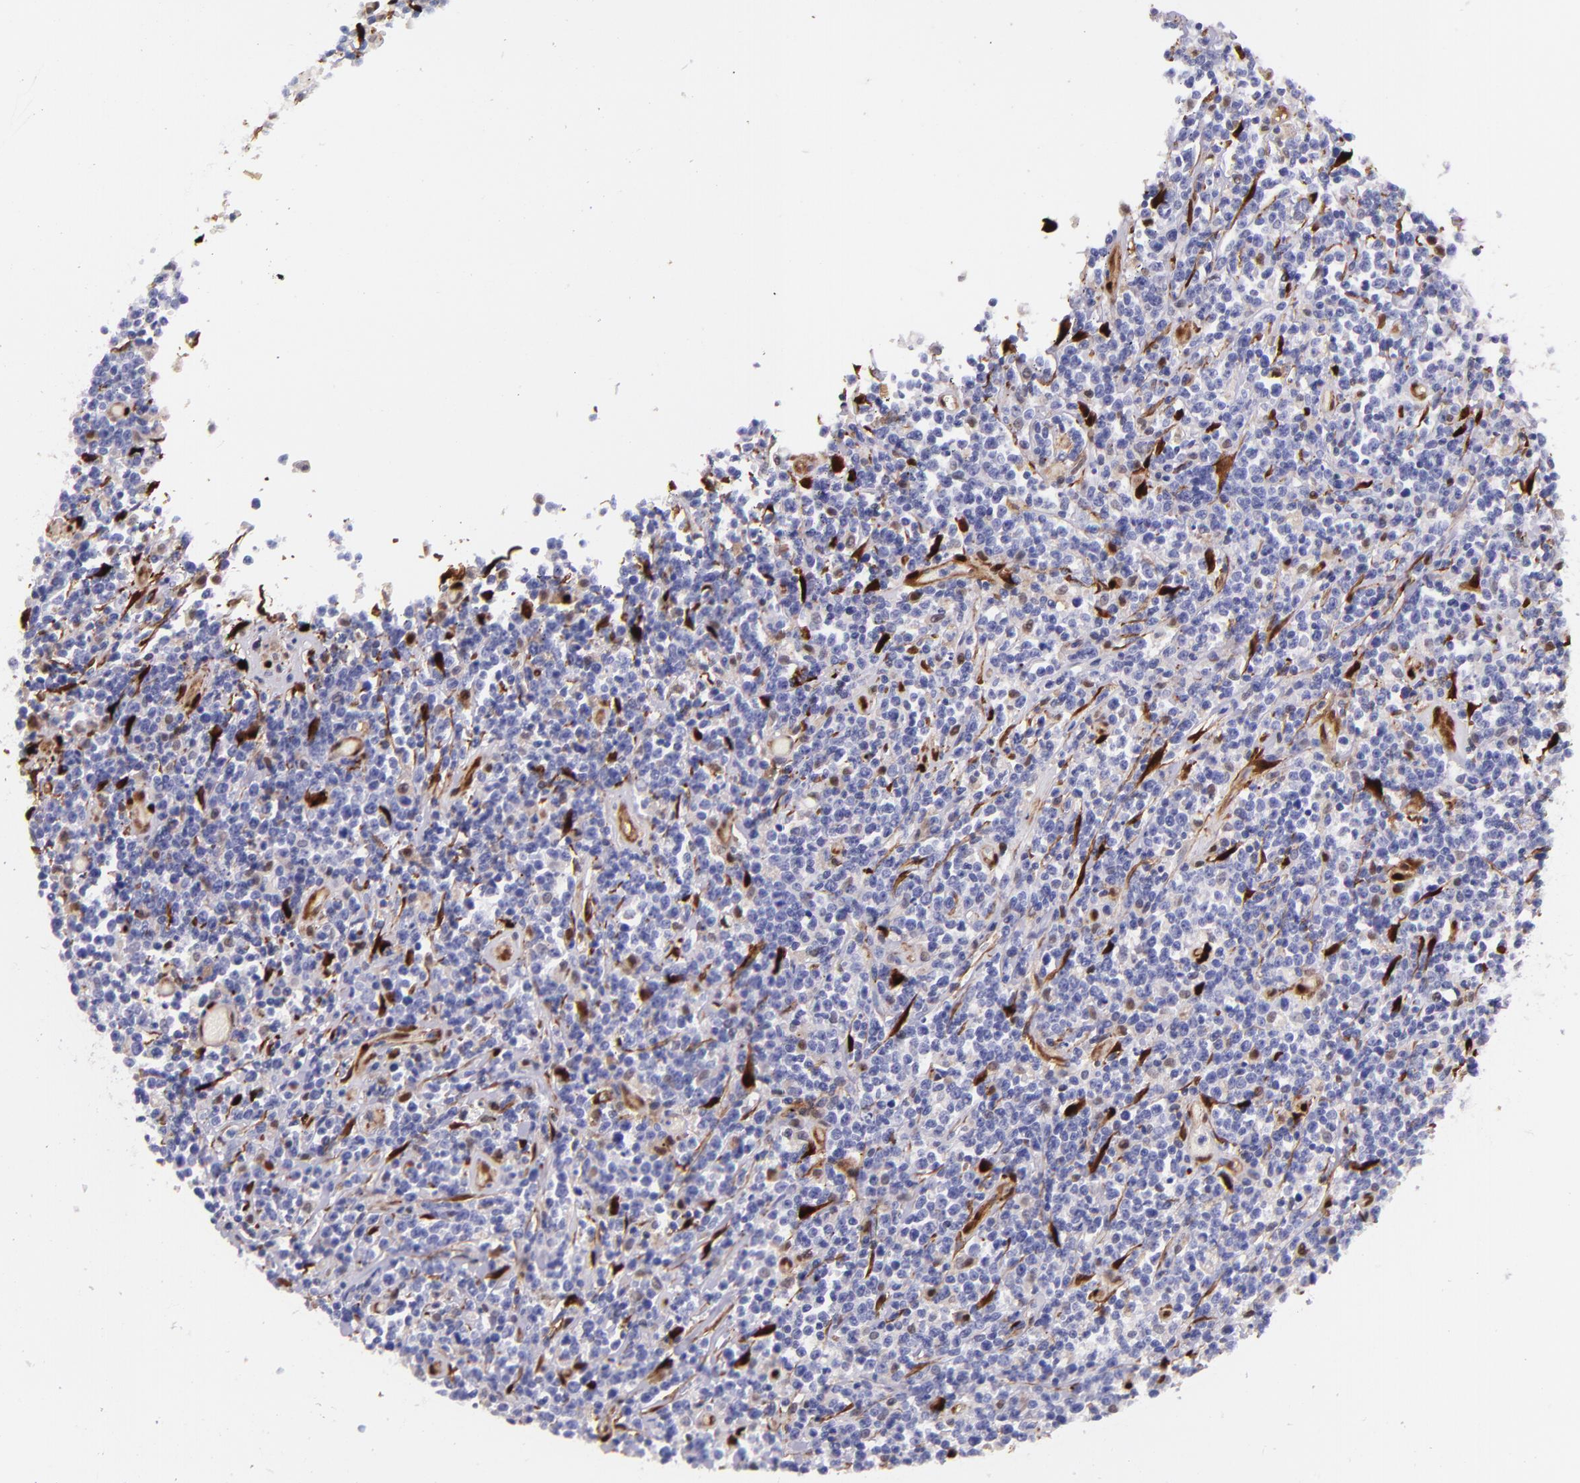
{"staining": {"intensity": "negative", "quantity": "none", "location": "none"}, "tissue": "lymphoma", "cell_type": "Tumor cells", "image_type": "cancer", "snomed": [{"axis": "morphology", "description": "Malignant lymphoma, non-Hodgkin's type, High grade"}, {"axis": "topography", "description": "Colon"}], "caption": "This is an immunohistochemistry (IHC) photomicrograph of lymphoma. There is no expression in tumor cells.", "gene": "LGALS1", "patient": {"sex": "male", "age": 82}}